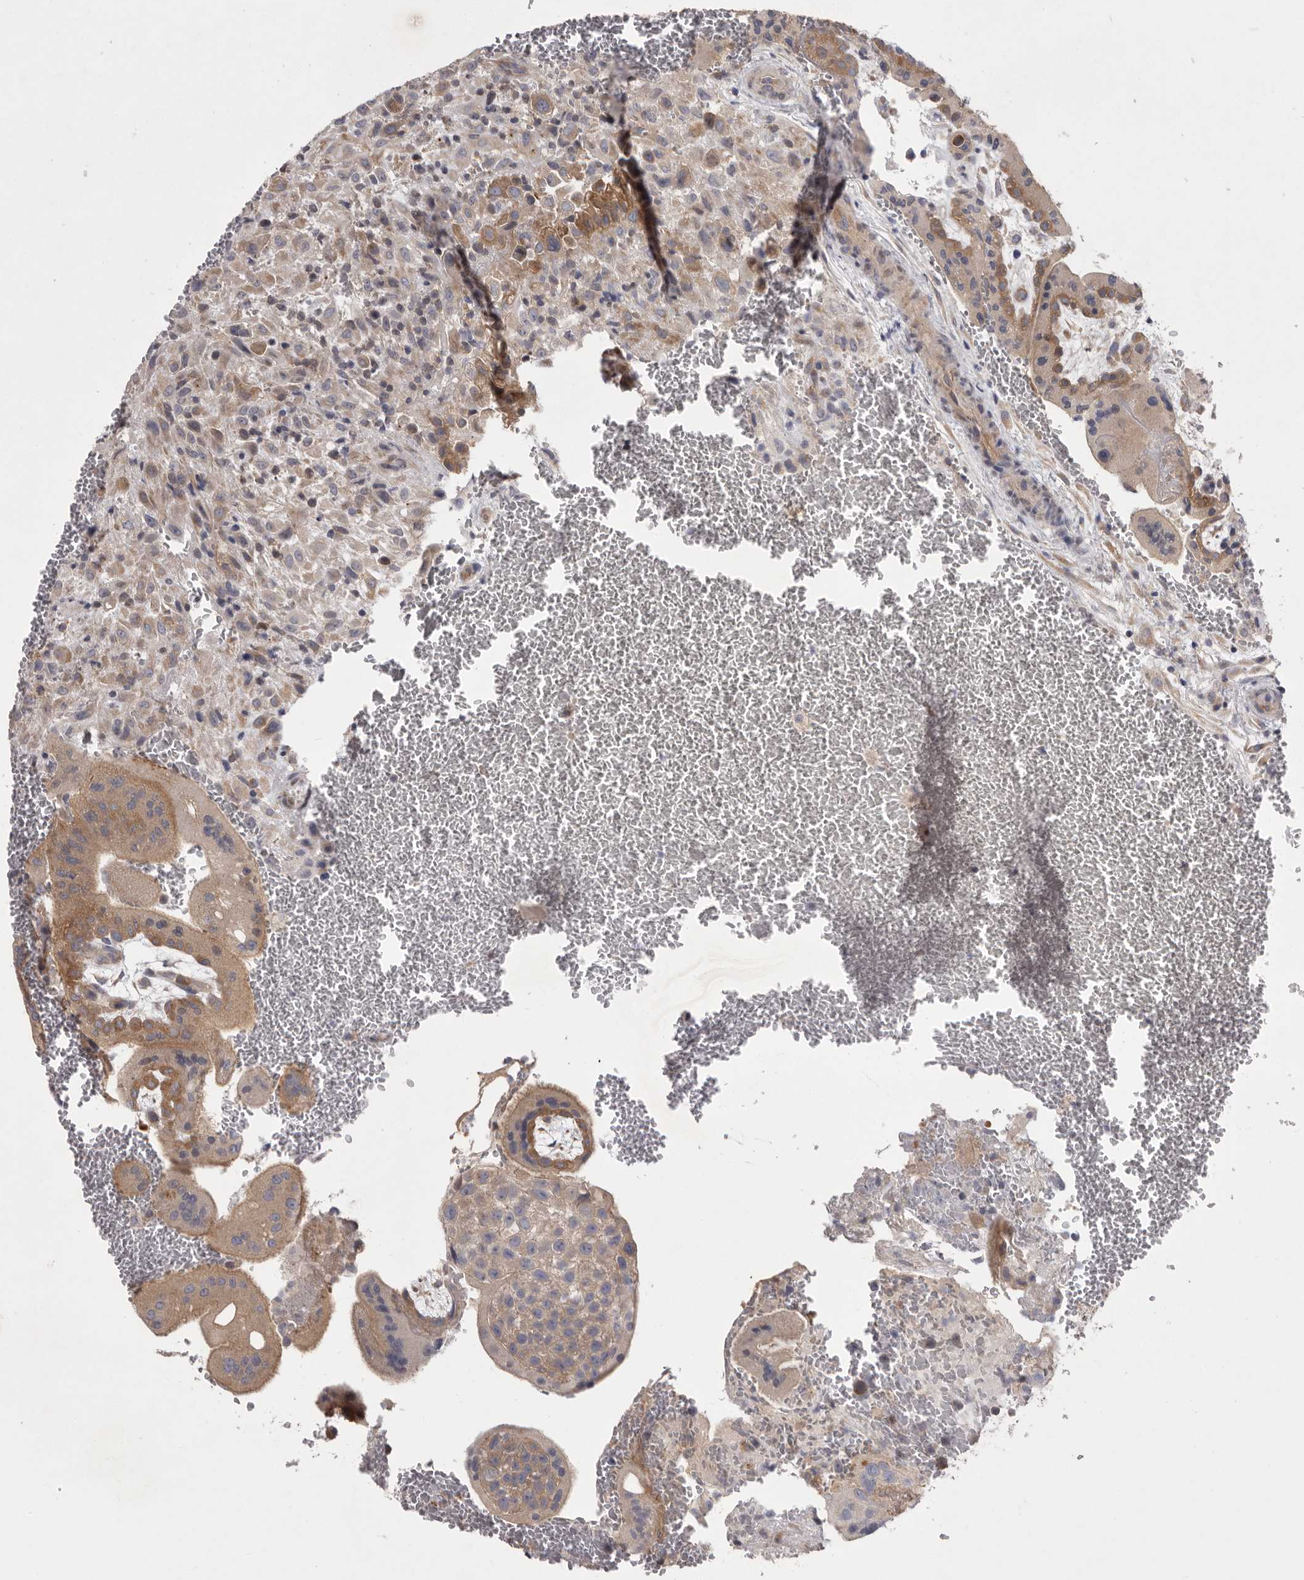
{"staining": {"intensity": "moderate", "quantity": "<25%", "location": "cytoplasmic/membranous"}, "tissue": "placenta", "cell_type": "Decidual cells", "image_type": "normal", "snomed": [{"axis": "morphology", "description": "Normal tissue, NOS"}, {"axis": "topography", "description": "Placenta"}], "caption": "Placenta stained for a protein demonstrates moderate cytoplasmic/membranous positivity in decidual cells. (DAB (3,3'-diaminobenzidine) IHC, brown staining for protein, blue staining for nuclei).", "gene": "WDR47", "patient": {"sex": "female", "age": 35}}